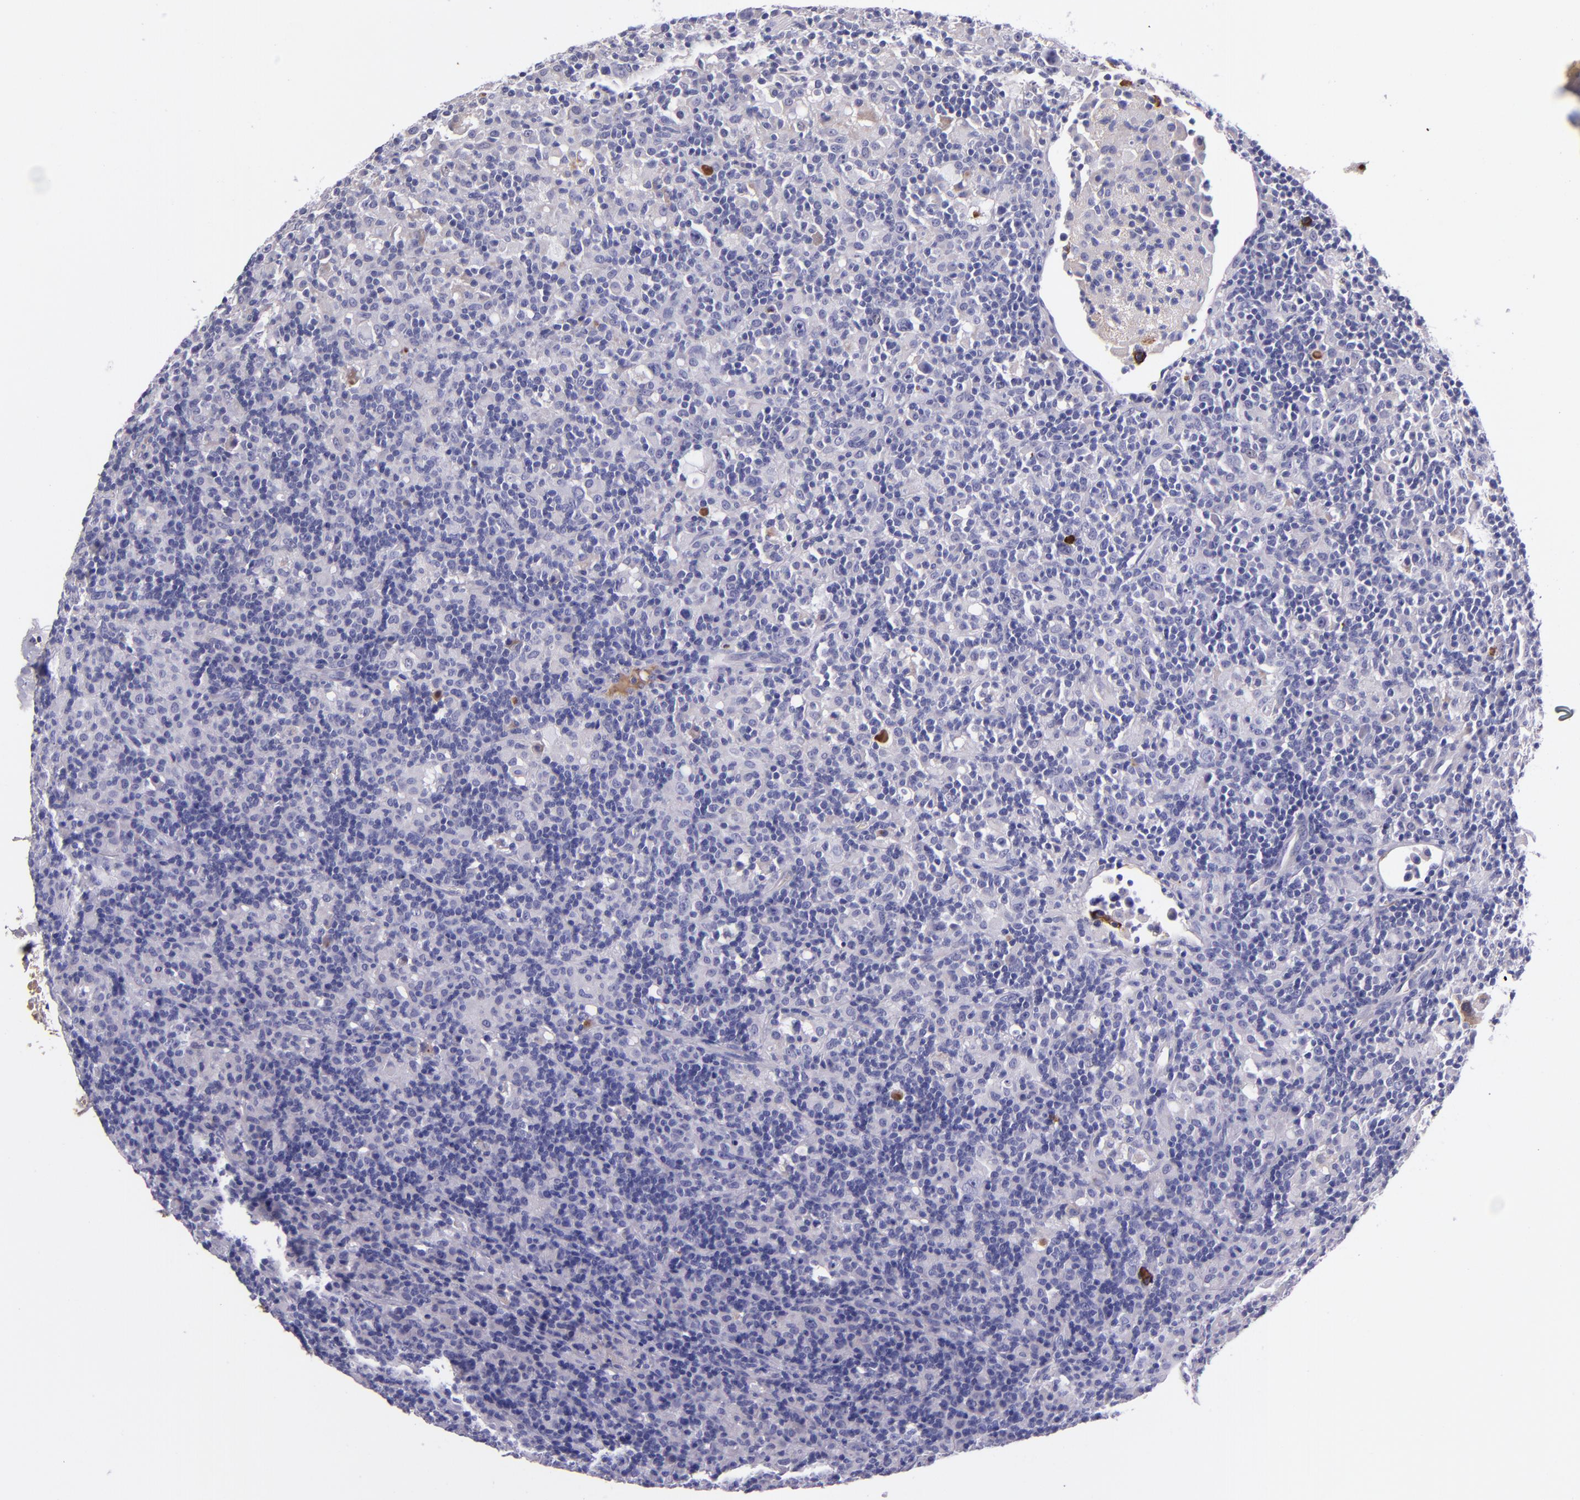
{"staining": {"intensity": "negative", "quantity": "none", "location": "none"}, "tissue": "lymphoma", "cell_type": "Tumor cells", "image_type": "cancer", "snomed": [{"axis": "morphology", "description": "Hodgkin's disease, NOS"}, {"axis": "topography", "description": "Lymph node"}], "caption": "This is a photomicrograph of immunohistochemistry (IHC) staining of lymphoma, which shows no staining in tumor cells. (Brightfield microscopy of DAB IHC at high magnification).", "gene": "KNG1", "patient": {"sex": "male", "age": 46}}